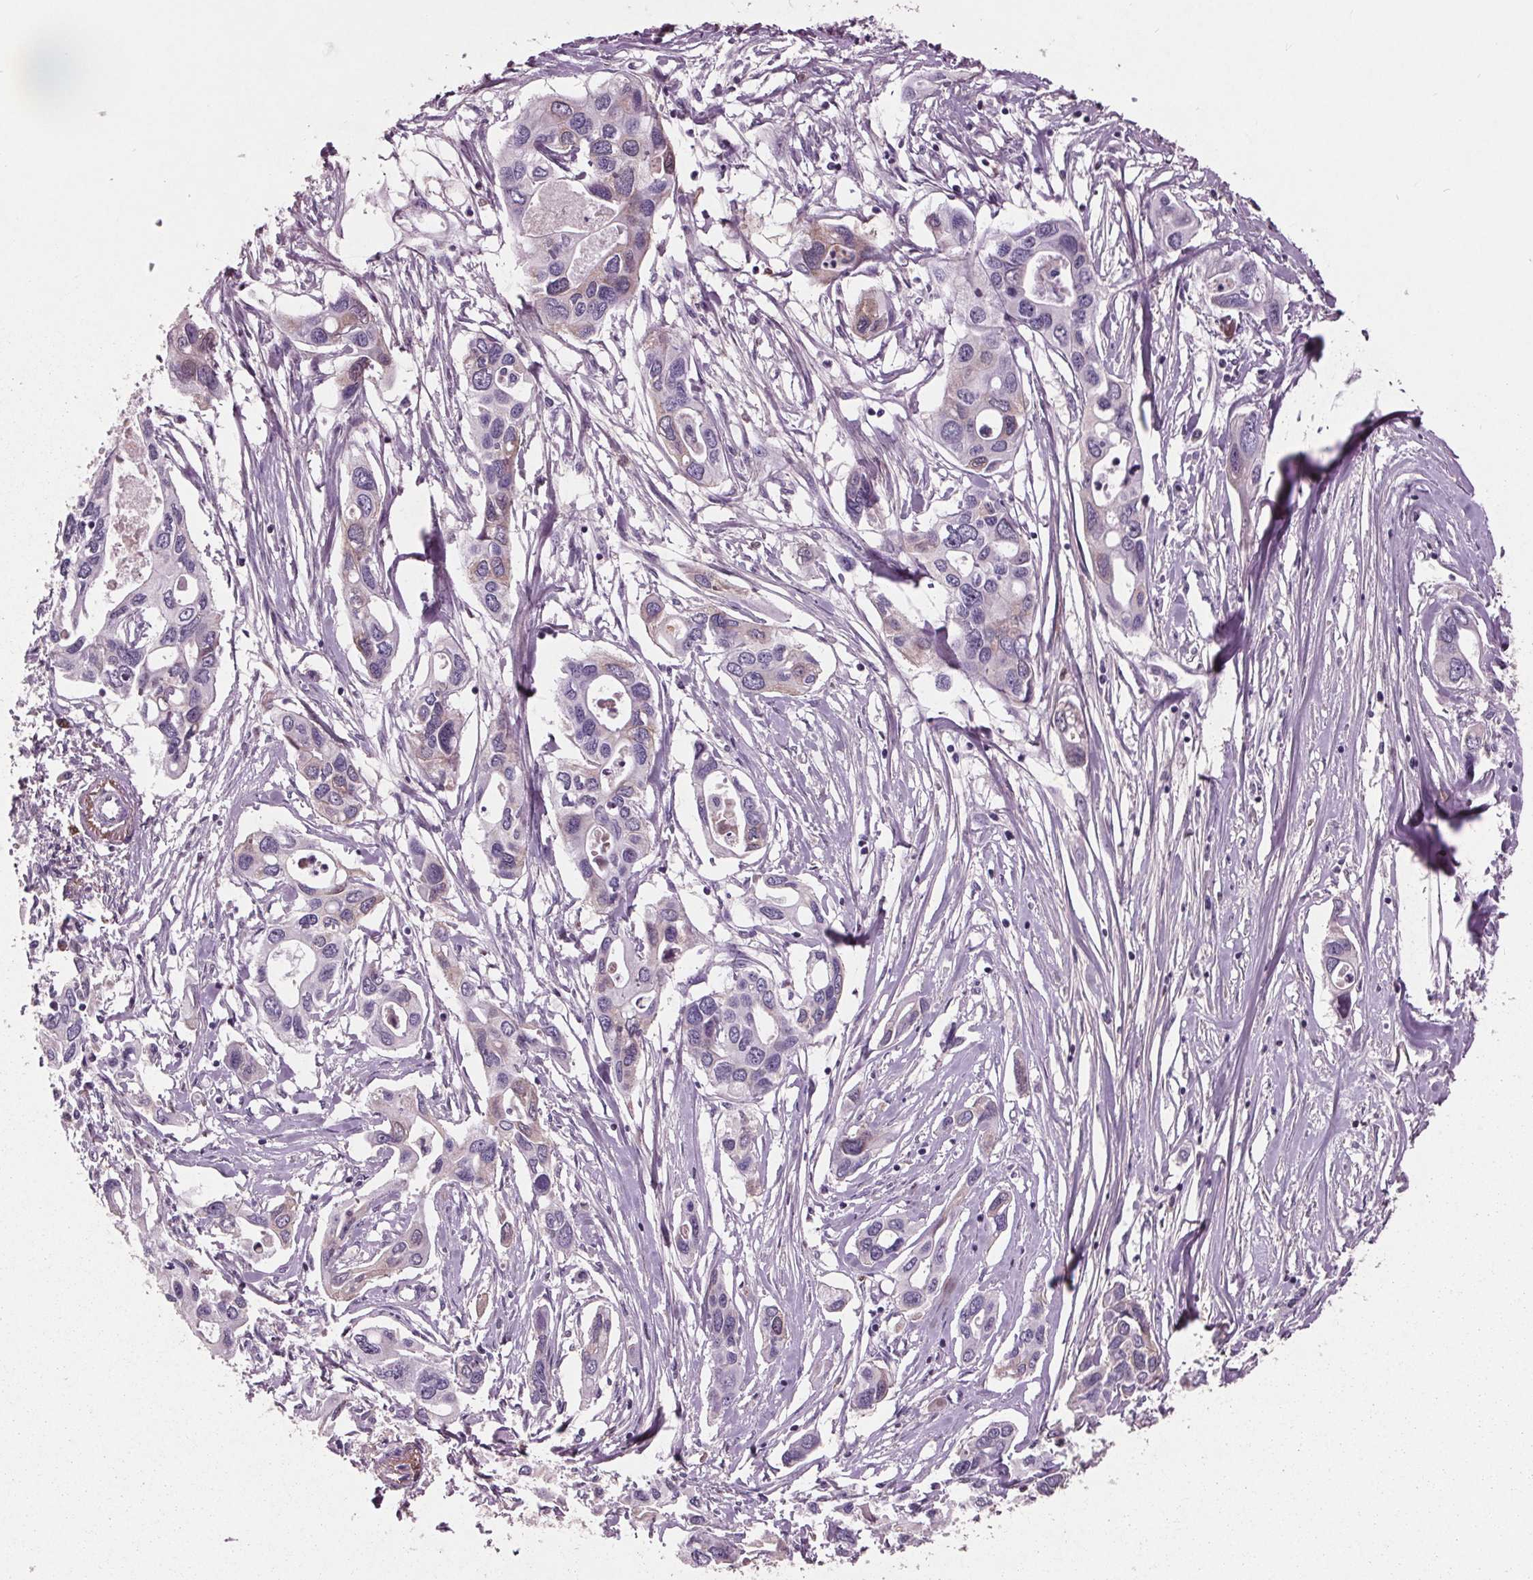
{"staining": {"intensity": "weak", "quantity": "<25%", "location": "cytoplasmic/membranous"}, "tissue": "pancreatic cancer", "cell_type": "Tumor cells", "image_type": "cancer", "snomed": [{"axis": "morphology", "description": "Adenocarcinoma, NOS"}, {"axis": "topography", "description": "Pancreas"}], "caption": "This is an immunohistochemistry (IHC) image of human adenocarcinoma (pancreatic). There is no expression in tumor cells.", "gene": "C6", "patient": {"sex": "male", "age": 60}}